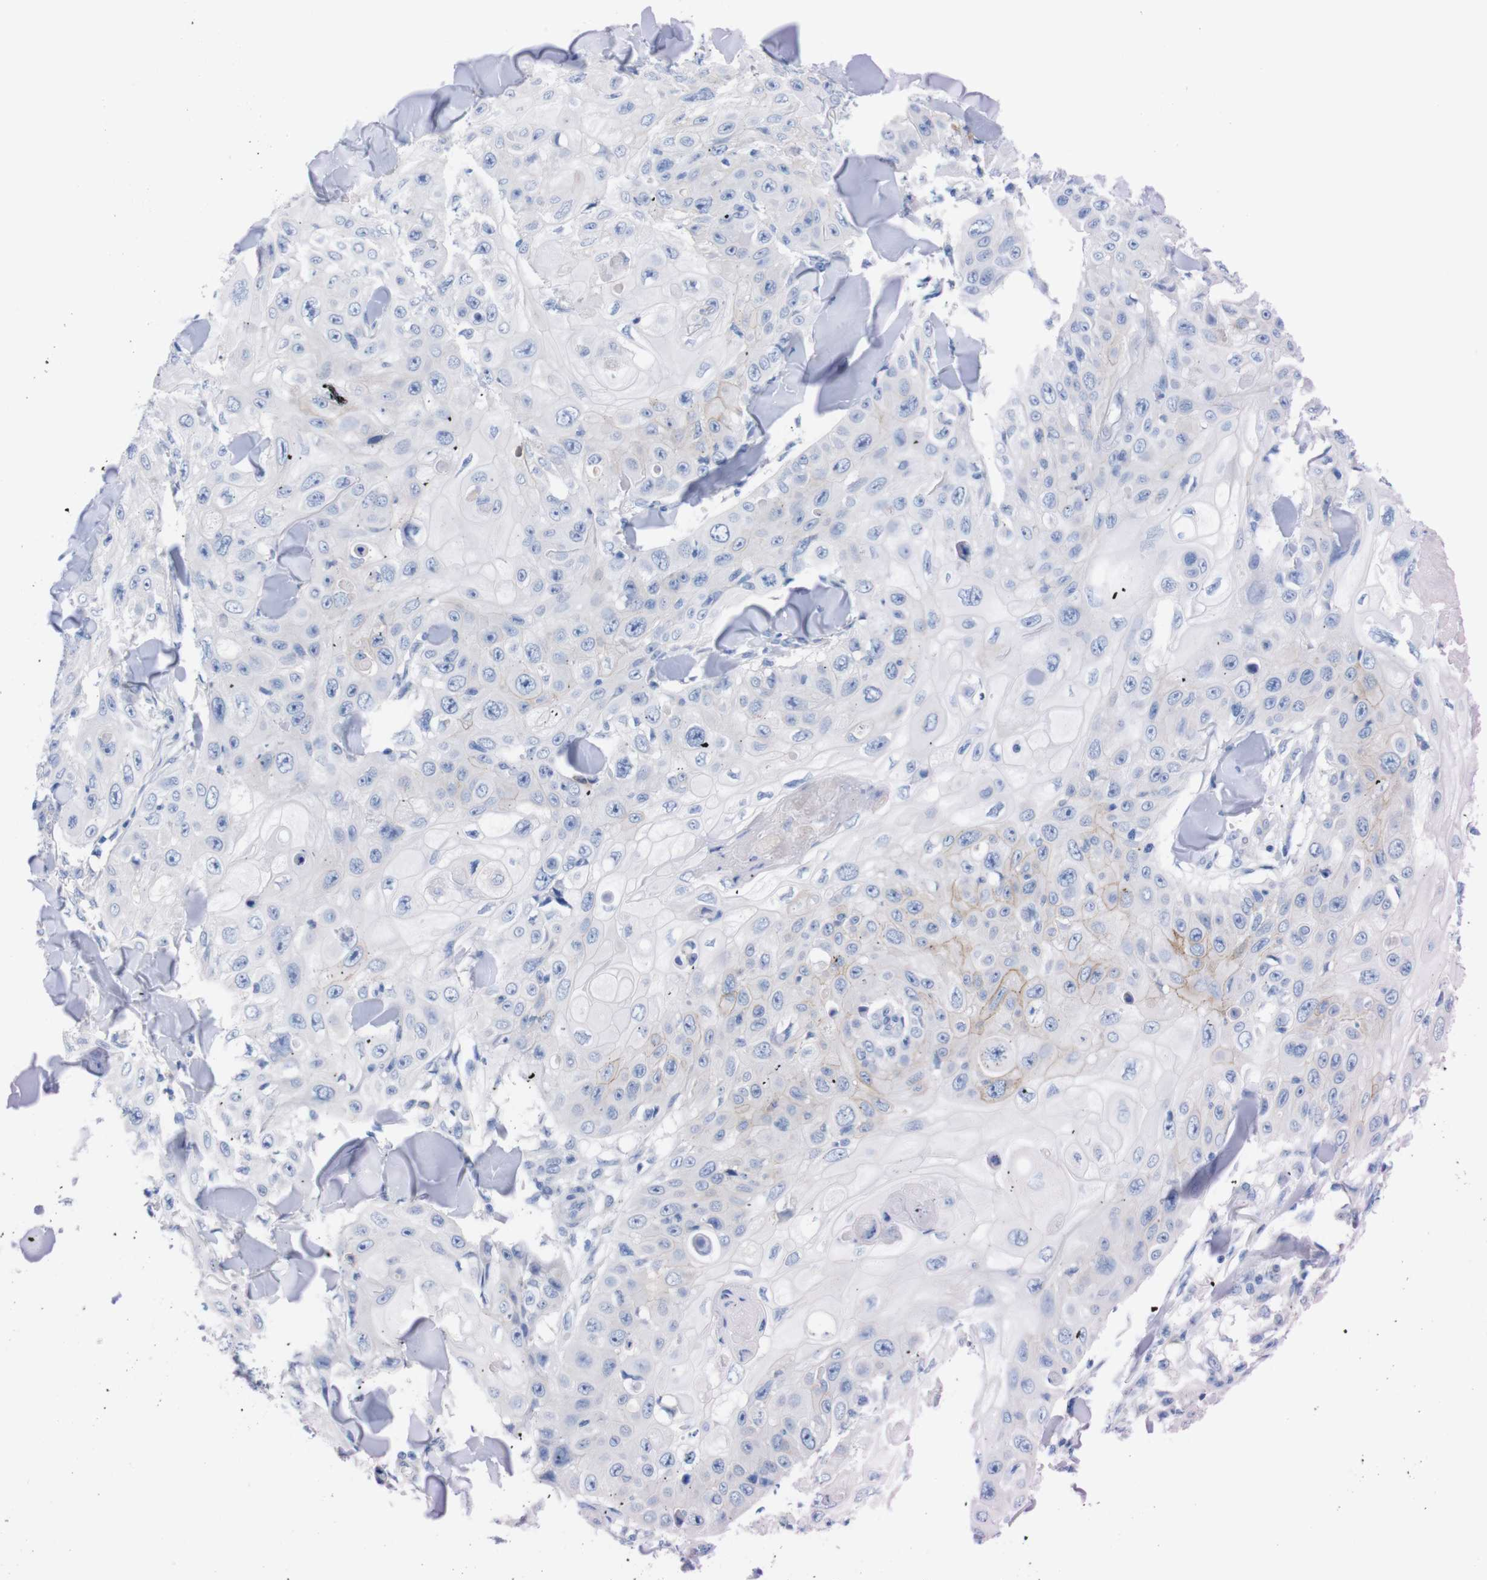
{"staining": {"intensity": "negative", "quantity": "none", "location": "none"}, "tissue": "skin cancer", "cell_type": "Tumor cells", "image_type": "cancer", "snomed": [{"axis": "morphology", "description": "Squamous cell carcinoma, NOS"}, {"axis": "topography", "description": "Skin"}], "caption": "Micrograph shows no protein positivity in tumor cells of squamous cell carcinoma (skin) tissue.", "gene": "TMEM243", "patient": {"sex": "male", "age": 86}}